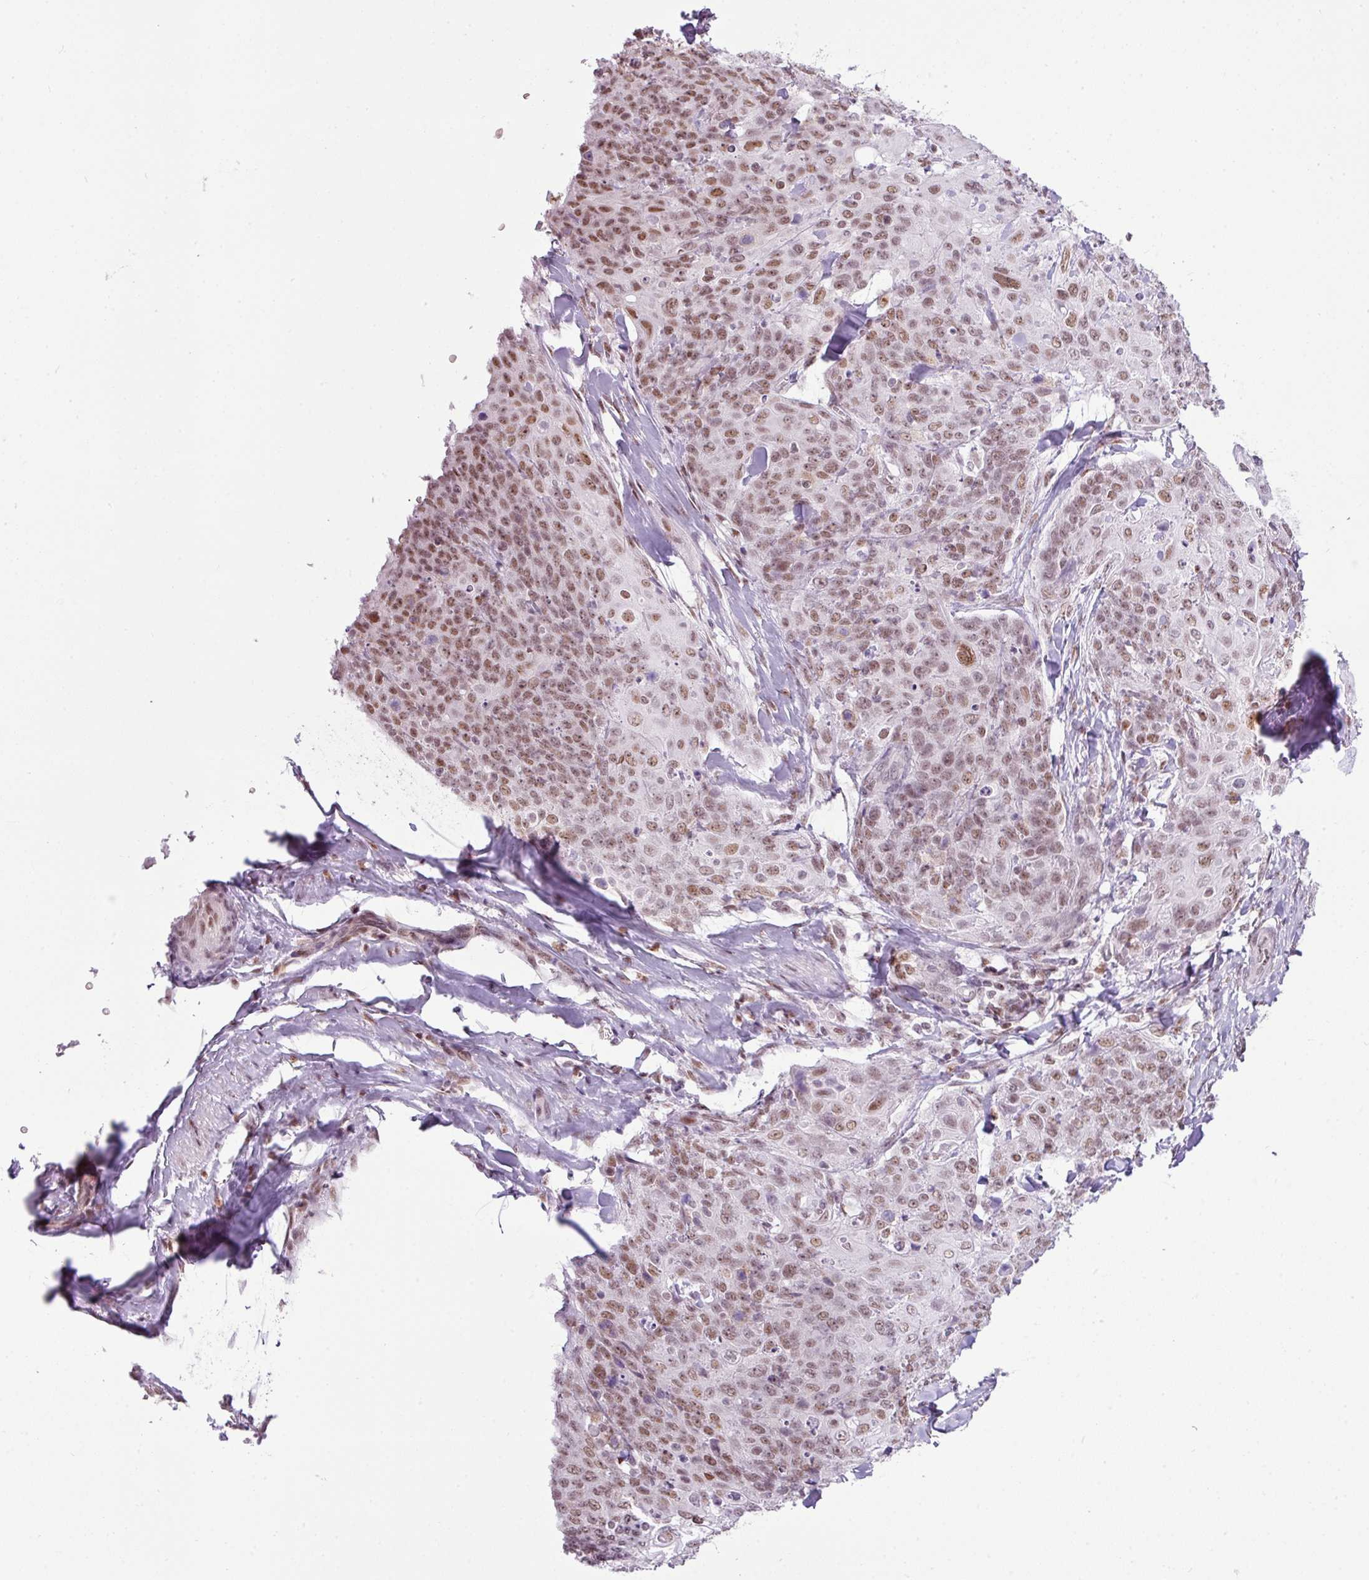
{"staining": {"intensity": "moderate", "quantity": ">75%", "location": "nuclear"}, "tissue": "skin cancer", "cell_type": "Tumor cells", "image_type": "cancer", "snomed": [{"axis": "morphology", "description": "Squamous cell carcinoma, NOS"}, {"axis": "topography", "description": "Skin"}, {"axis": "topography", "description": "Vulva"}], "caption": "This photomicrograph demonstrates immunohistochemistry (IHC) staining of human squamous cell carcinoma (skin), with medium moderate nuclear positivity in approximately >75% of tumor cells.", "gene": "ARL6IP4", "patient": {"sex": "female", "age": 85}}